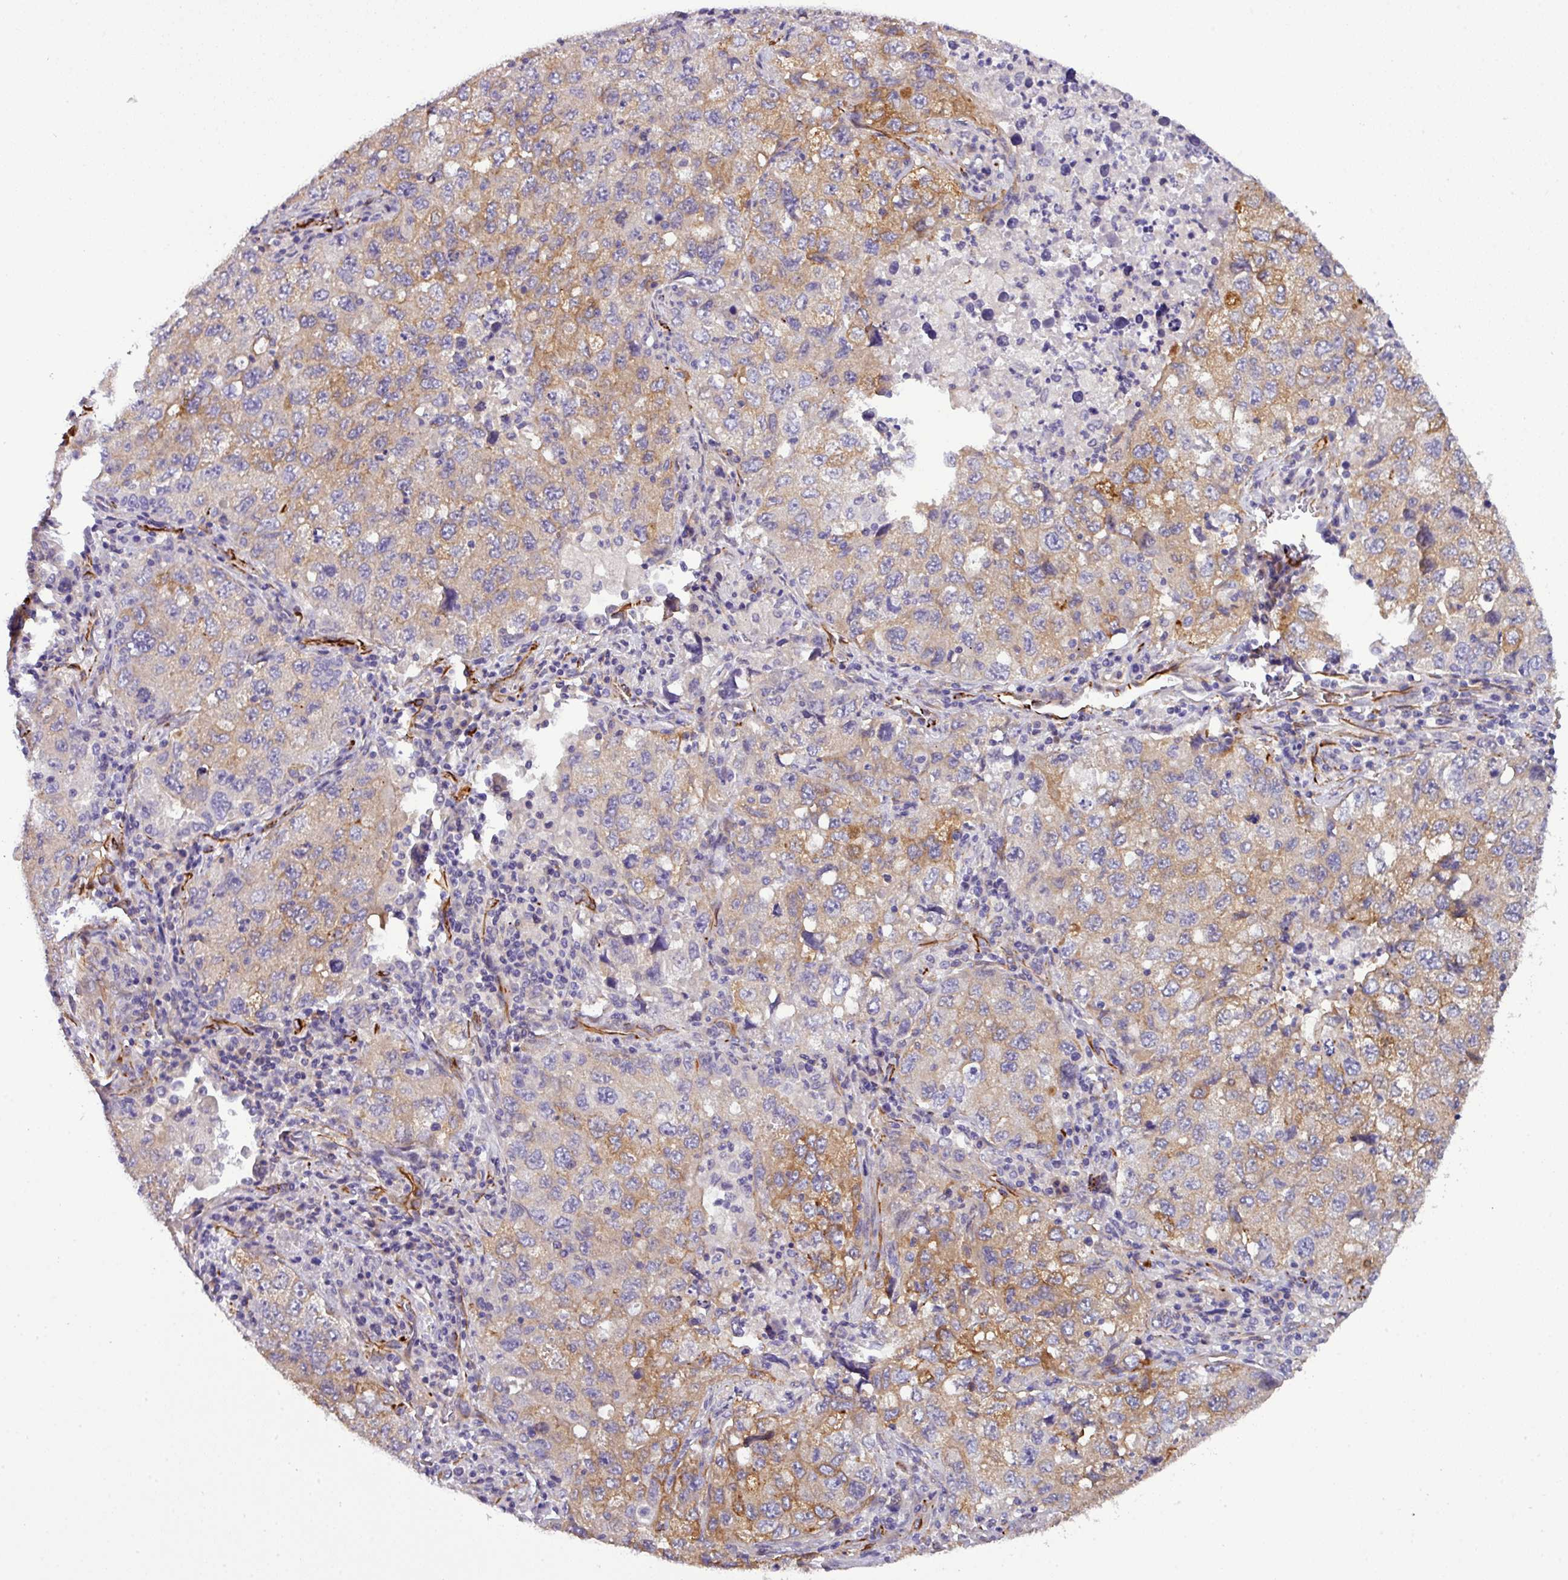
{"staining": {"intensity": "moderate", "quantity": "25%-75%", "location": "cytoplasmic/membranous"}, "tissue": "lung cancer", "cell_type": "Tumor cells", "image_type": "cancer", "snomed": [{"axis": "morphology", "description": "Adenocarcinoma, NOS"}, {"axis": "topography", "description": "Lung"}], "caption": "Moderate cytoplasmic/membranous protein positivity is appreciated in about 25%-75% of tumor cells in adenocarcinoma (lung).", "gene": "PARD6A", "patient": {"sex": "female", "age": 57}}